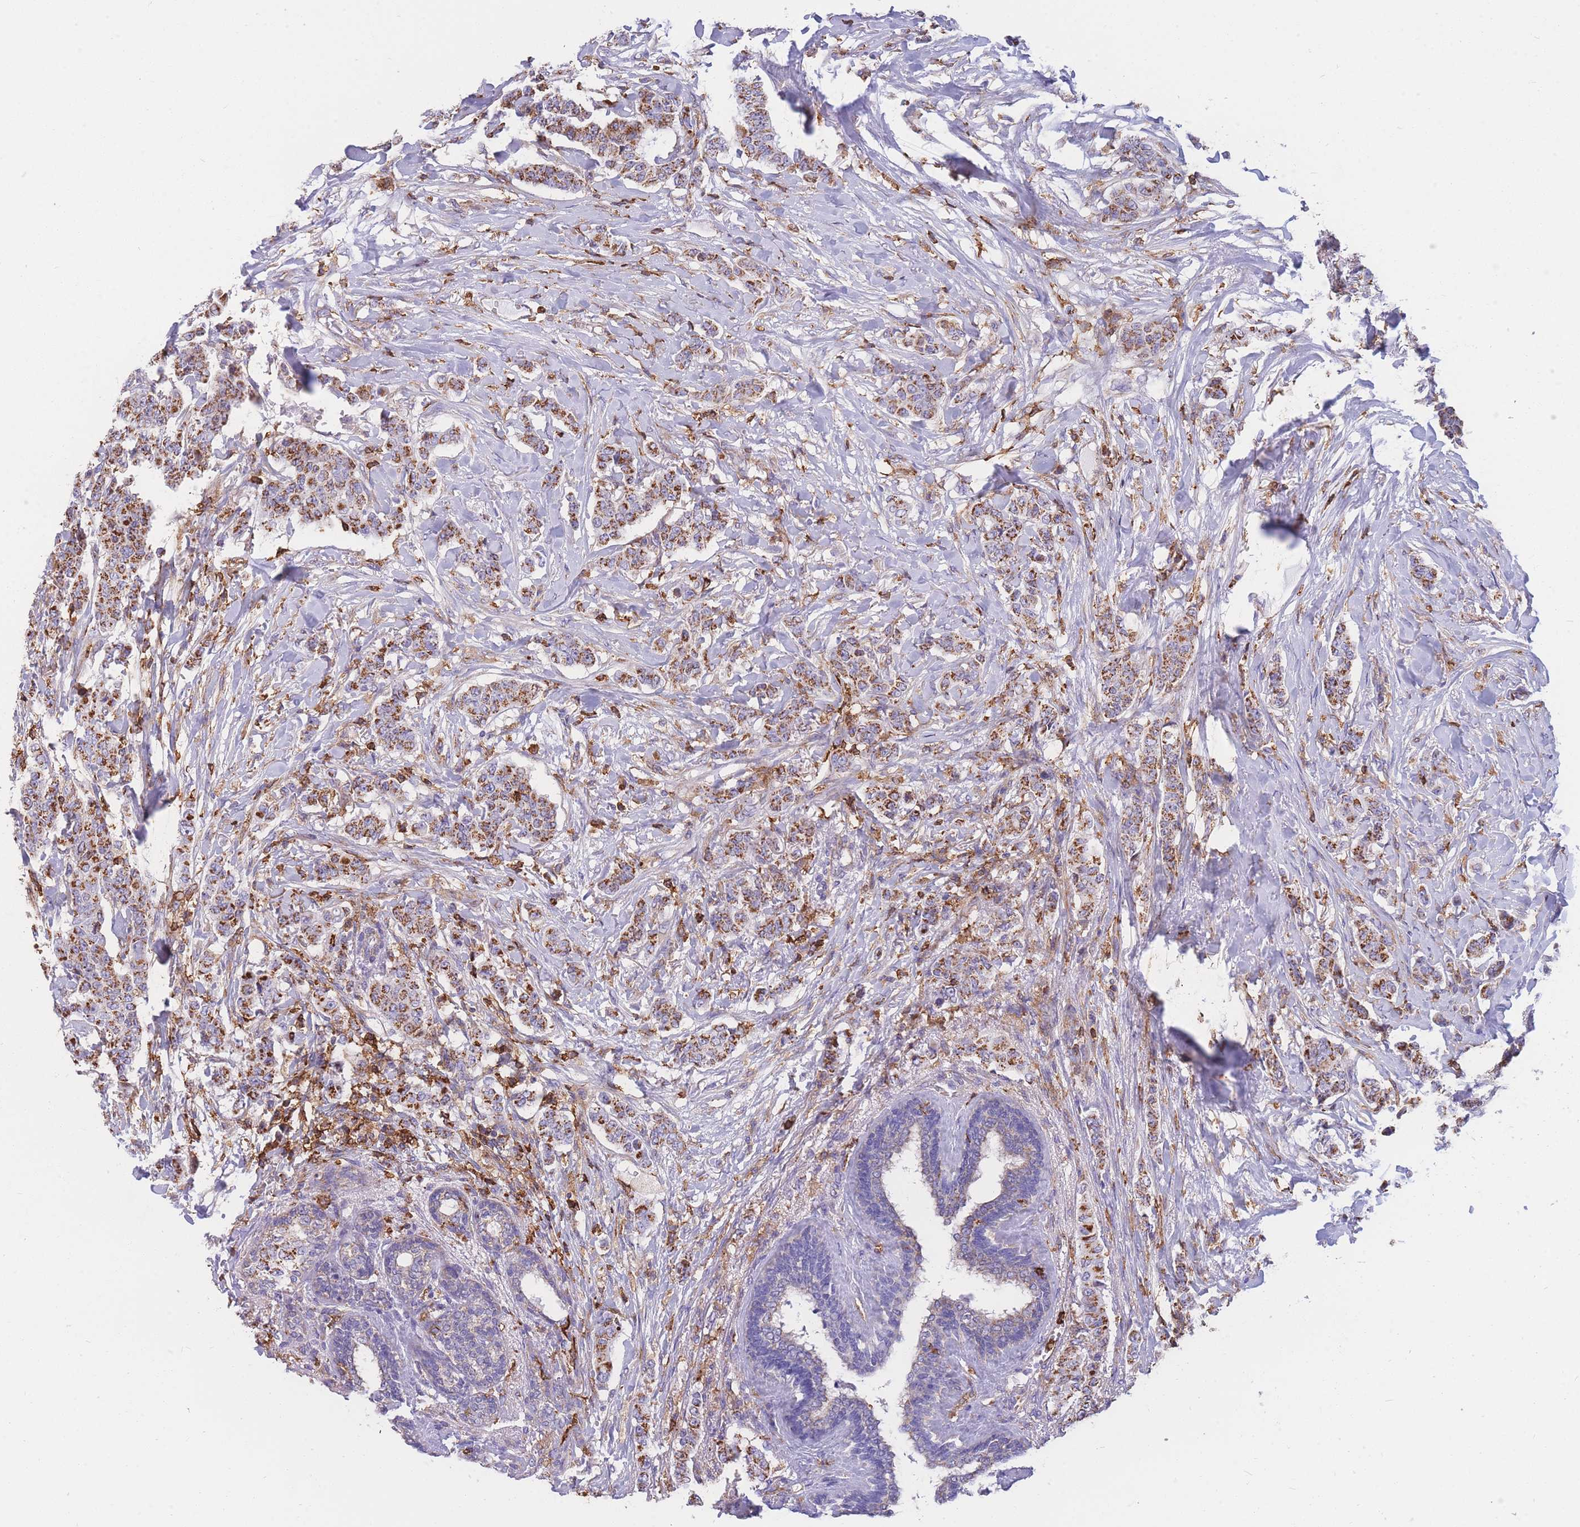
{"staining": {"intensity": "moderate", "quantity": ">75%", "location": "cytoplasmic/membranous"}, "tissue": "breast cancer", "cell_type": "Tumor cells", "image_type": "cancer", "snomed": [{"axis": "morphology", "description": "Duct carcinoma"}, {"axis": "topography", "description": "Breast"}], "caption": "Tumor cells exhibit medium levels of moderate cytoplasmic/membranous positivity in about >75% of cells in breast intraductal carcinoma.", "gene": "MRPL54", "patient": {"sex": "female", "age": 40}}